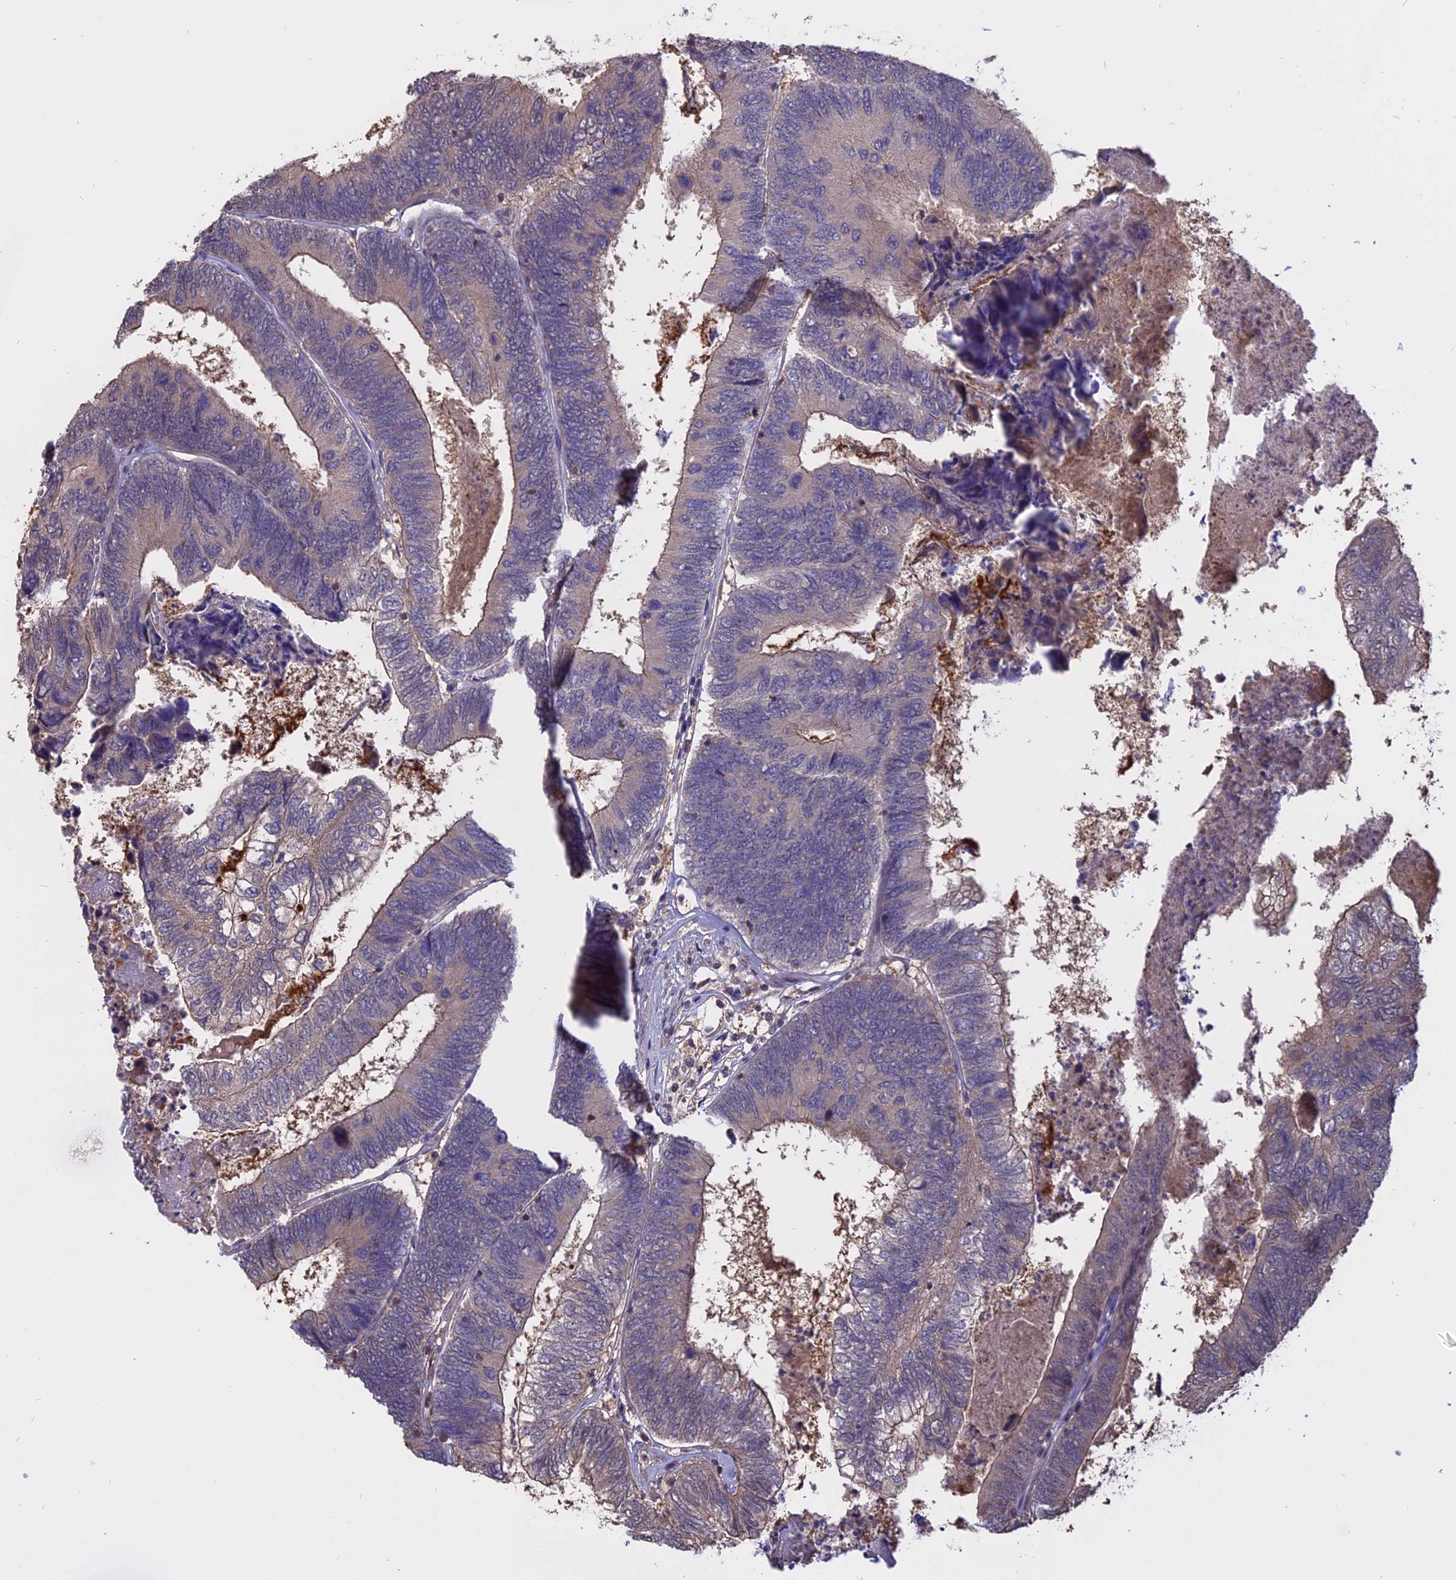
{"staining": {"intensity": "negative", "quantity": "none", "location": "none"}, "tissue": "colorectal cancer", "cell_type": "Tumor cells", "image_type": "cancer", "snomed": [{"axis": "morphology", "description": "Adenocarcinoma, NOS"}, {"axis": "topography", "description": "Colon"}], "caption": "Protein analysis of colorectal cancer shows no significant staining in tumor cells.", "gene": "CARMIL2", "patient": {"sex": "female", "age": 67}}